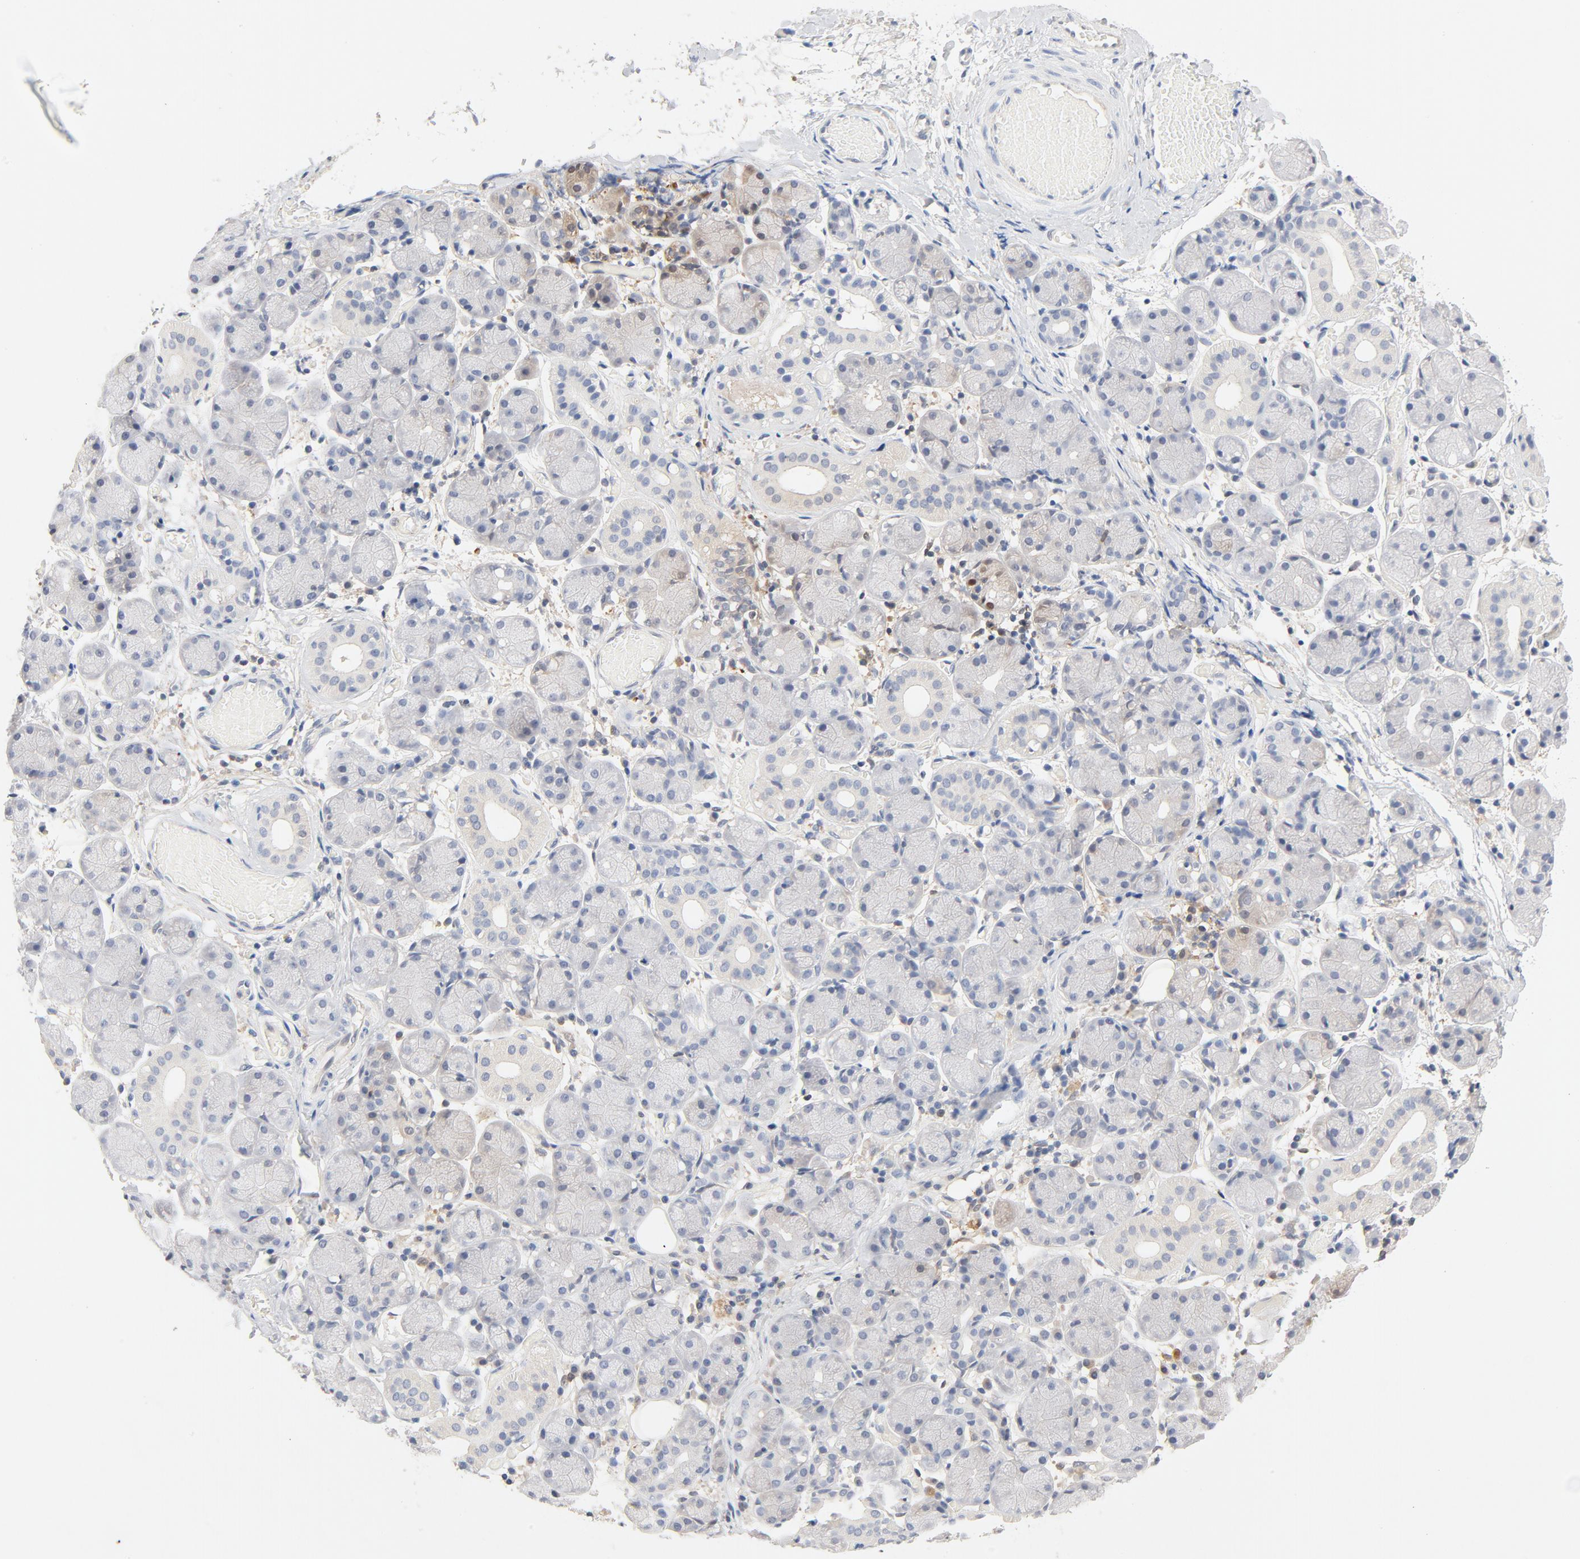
{"staining": {"intensity": "weak", "quantity": "<25%", "location": "cytoplasmic/membranous"}, "tissue": "salivary gland", "cell_type": "Glandular cells", "image_type": "normal", "snomed": [{"axis": "morphology", "description": "Normal tissue, NOS"}, {"axis": "topography", "description": "Salivary gland"}], "caption": "Immunohistochemistry photomicrograph of normal salivary gland: human salivary gland stained with DAB shows no significant protein positivity in glandular cells. (DAB (3,3'-diaminobenzidine) immunohistochemistry (IHC) visualized using brightfield microscopy, high magnification).", "gene": "STAT1", "patient": {"sex": "female", "age": 24}}